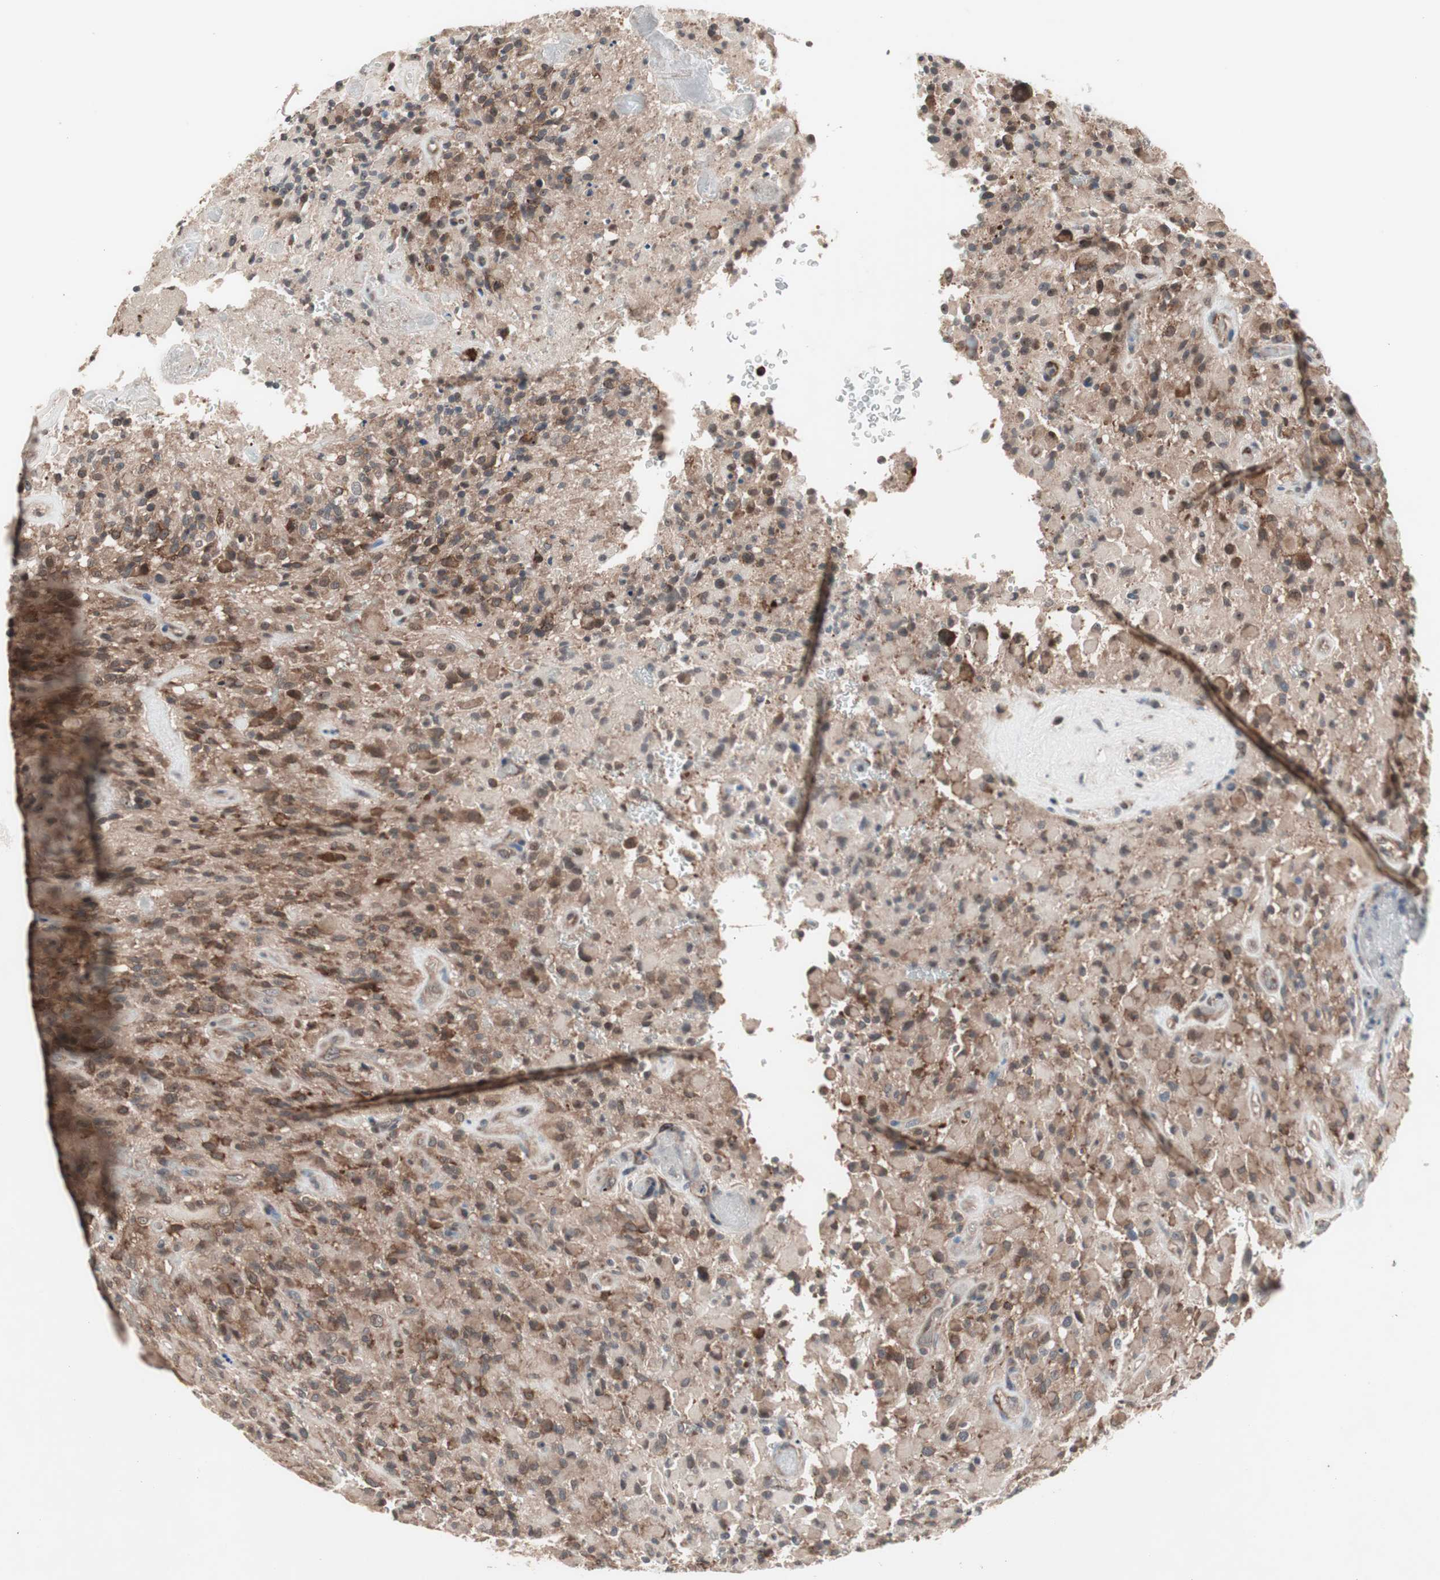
{"staining": {"intensity": "weak", "quantity": "25%-75%", "location": "cytoplasmic/membranous"}, "tissue": "glioma", "cell_type": "Tumor cells", "image_type": "cancer", "snomed": [{"axis": "morphology", "description": "Glioma, malignant, High grade"}, {"axis": "topography", "description": "Brain"}], "caption": "Human malignant glioma (high-grade) stained with a brown dye reveals weak cytoplasmic/membranous positive staining in about 25%-75% of tumor cells.", "gene": "IRS1", "patient": {"sex": "male", "age": 71}}